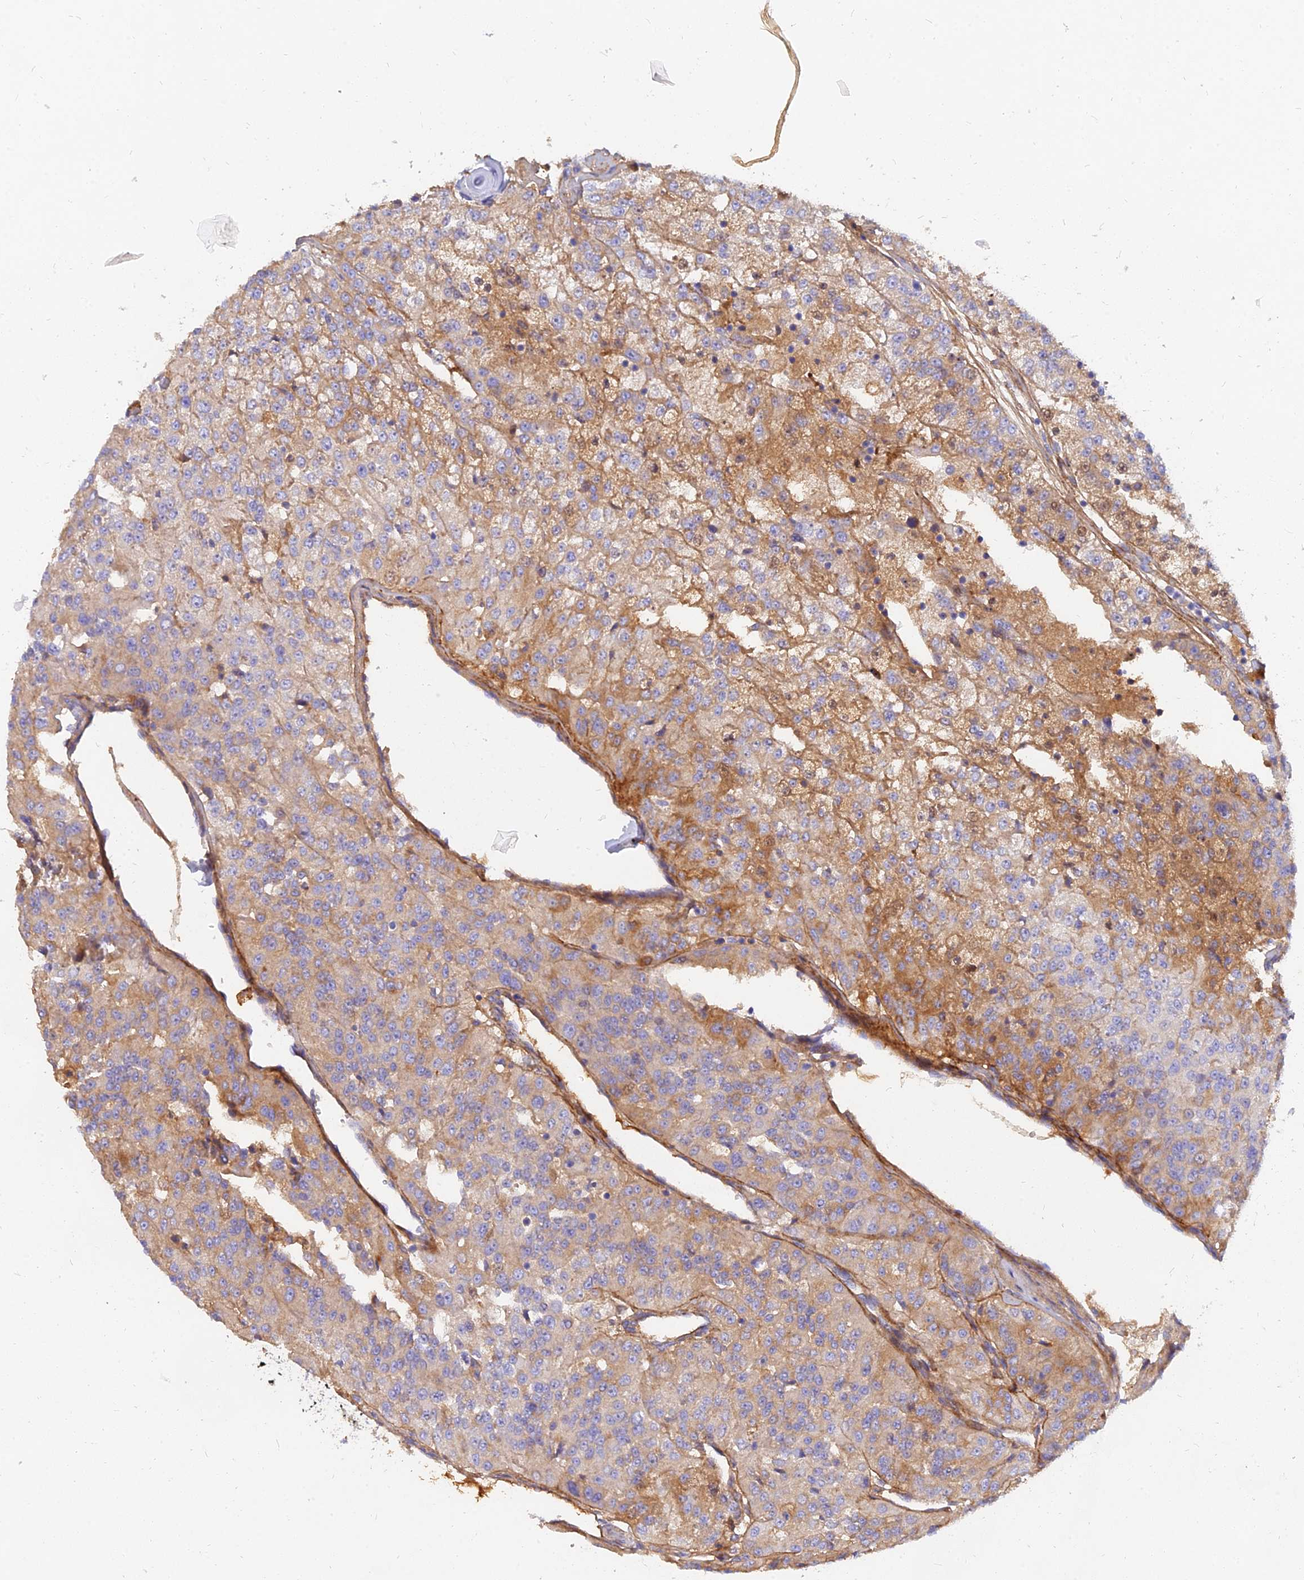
{"staining": {"intensity": "moderate", "quantity": "<25%", "location": "cytoplasmic/membranous"}, "tissue": "renal cancer", "cell_type": "Tumor cells", "image_type": "cancer", "snomed": [{"axis": "morphology", "description": "Adenocarcinoma, NOS"}, {"axis": "topography", "description": "Kidney"}], "caption": "An IHC photomicrograph of tumor tissue is shown. Protein staining in brown labels moderate cytoplasmic/membranous positivity in renal cancer within tumor cells. The protein is shown in brown color, while the nuclei are stained blue.", "gene": "MROH1", "patient": {"sex": "female", "age": 63}}